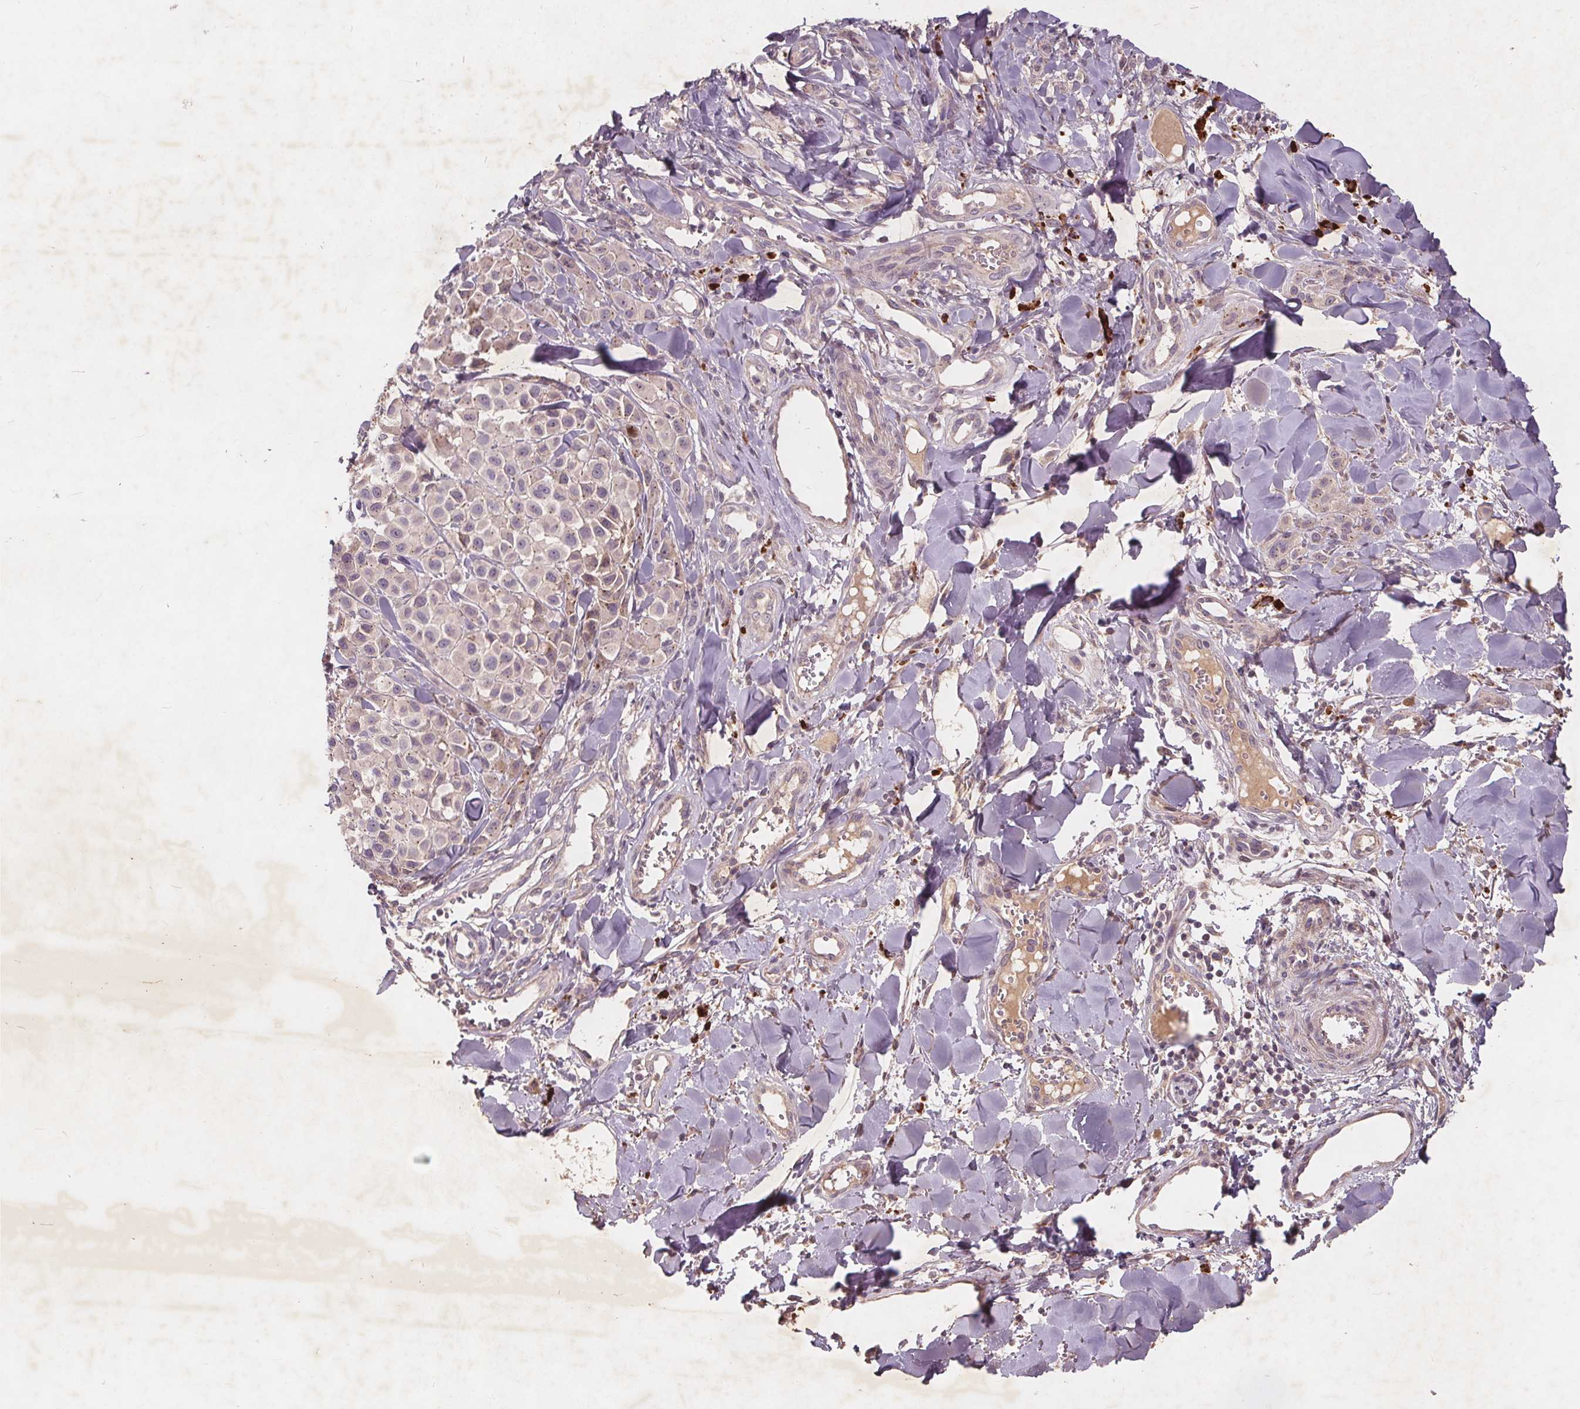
{"staining": {"intensity": "negative", "quantity": "none", "location": "none"}, "tissue": "melanoma", "cell_type": "Tumor cells", "image_type": "cancer", "snomed": [{"axis": "morphology", "description": "Malignant melanoma, NOS"}, {"axis": "topography", "description": "Skin"}], "caption": "Immunohistochemistry (IHC) micrograph of neoplastic tissue: malignant melanoma stained with DAB displays no significant protein positivity in tumor cells. (Immunohistochemistry (IHC), brightfield microscopy, high magnification).", "gene": "CSNK1G2", "patient": {"sex": "male", "age": 77}}